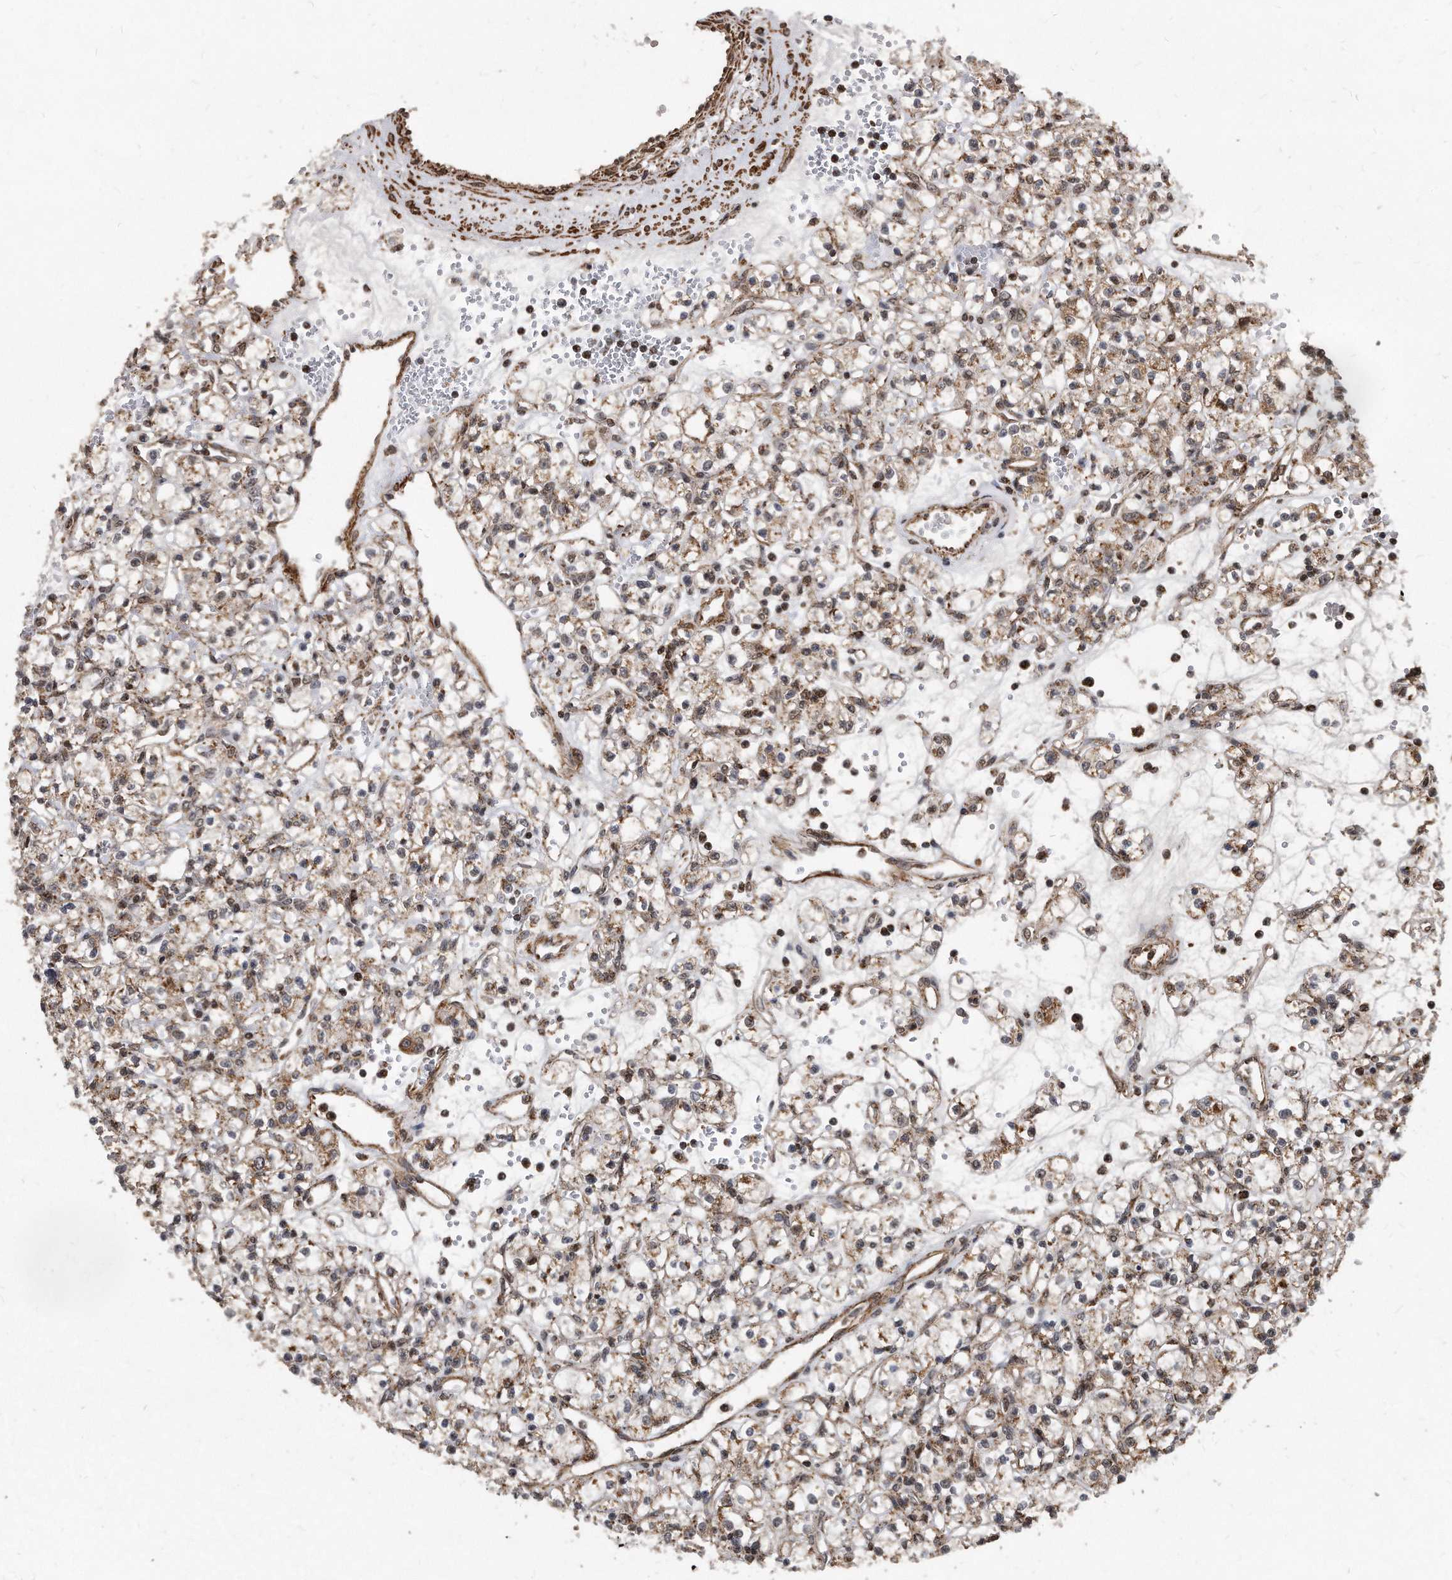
{"staining": {"intensity": "moderate", "quantity": "25%-75%", "location": "cytoplasmic/membranous"}, "tissue": "renal cancer", "cell_type": "Tumor cells", "image_type": "cancer", "snomed": [{"axis": "morphology", "description": "Adenocarcinoma, NOS"}, {"axis": "topography", "description": "Kidney"}], "caption": "IHC of renal cancer (adenocarcinoma) demonstrates medium levels of moderate cytoplasmic/membranous expression in about 25%-75% of tumor cells.", "gene": "DUSP22", "patient": {"sex": "female", "age": 59}}